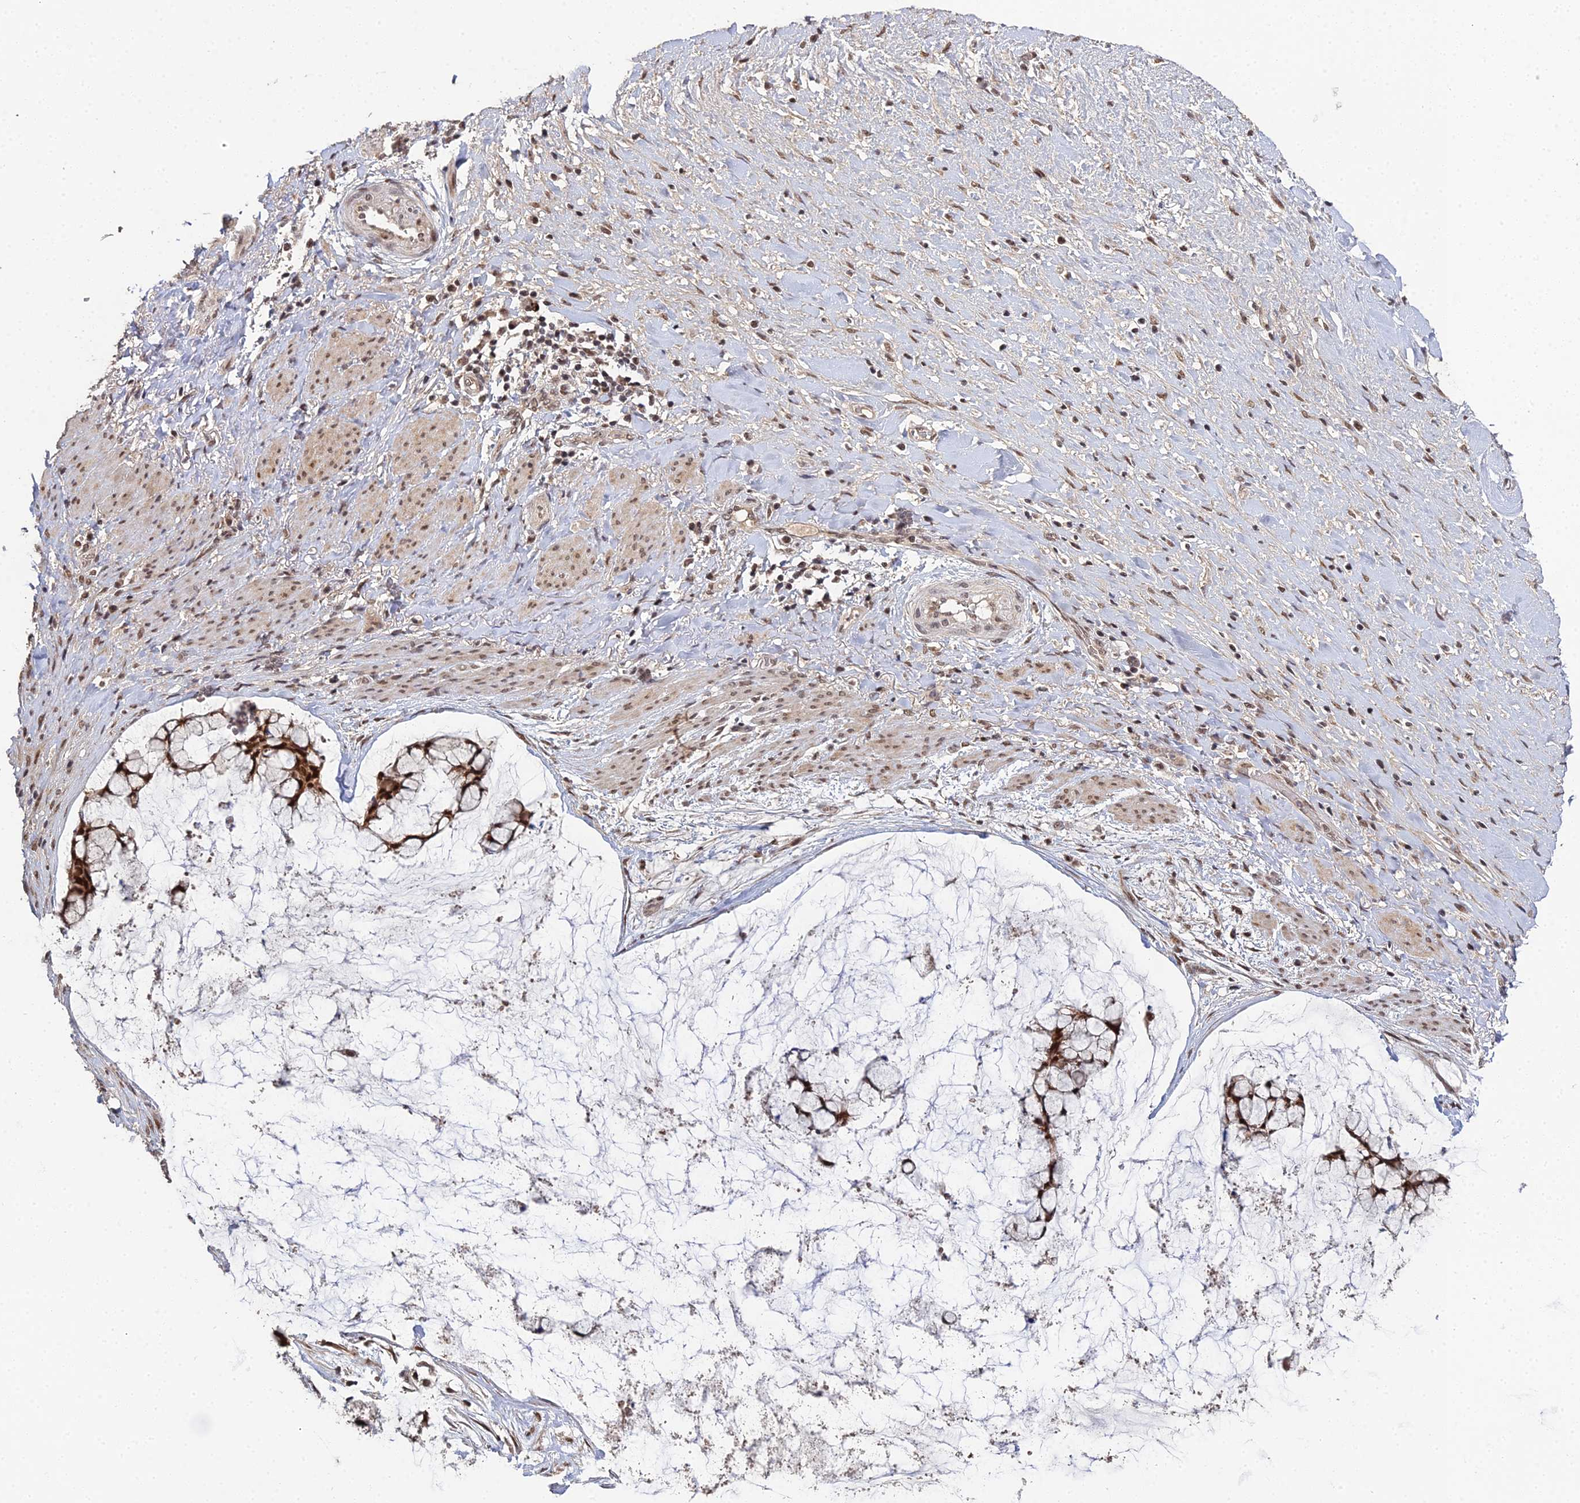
{"staining": {"intensity": "strong", "quantity": ">75%", "location": "cytoplasmic/membranous,nuclear"}, "tissue": "ovarian cancer", "cell_type": "Tumor cells", "image_type": "cancer", "snomed": [{"axis": "morphology", "description": "Cystadenocarcinoma, mucinous, NOS"}, {"axis": "topography", "description": "Ovary"}], "caption": "Ovarian mucinous cystadenocarcinoma tissue exhibits strong cytoplasmic/membranous and nuclear expression in approximately >75% of tumor cells, visualized by immunohistochemistry.", "gene": "ERCC5", "patient": {"sex": "female", "age": 42}}